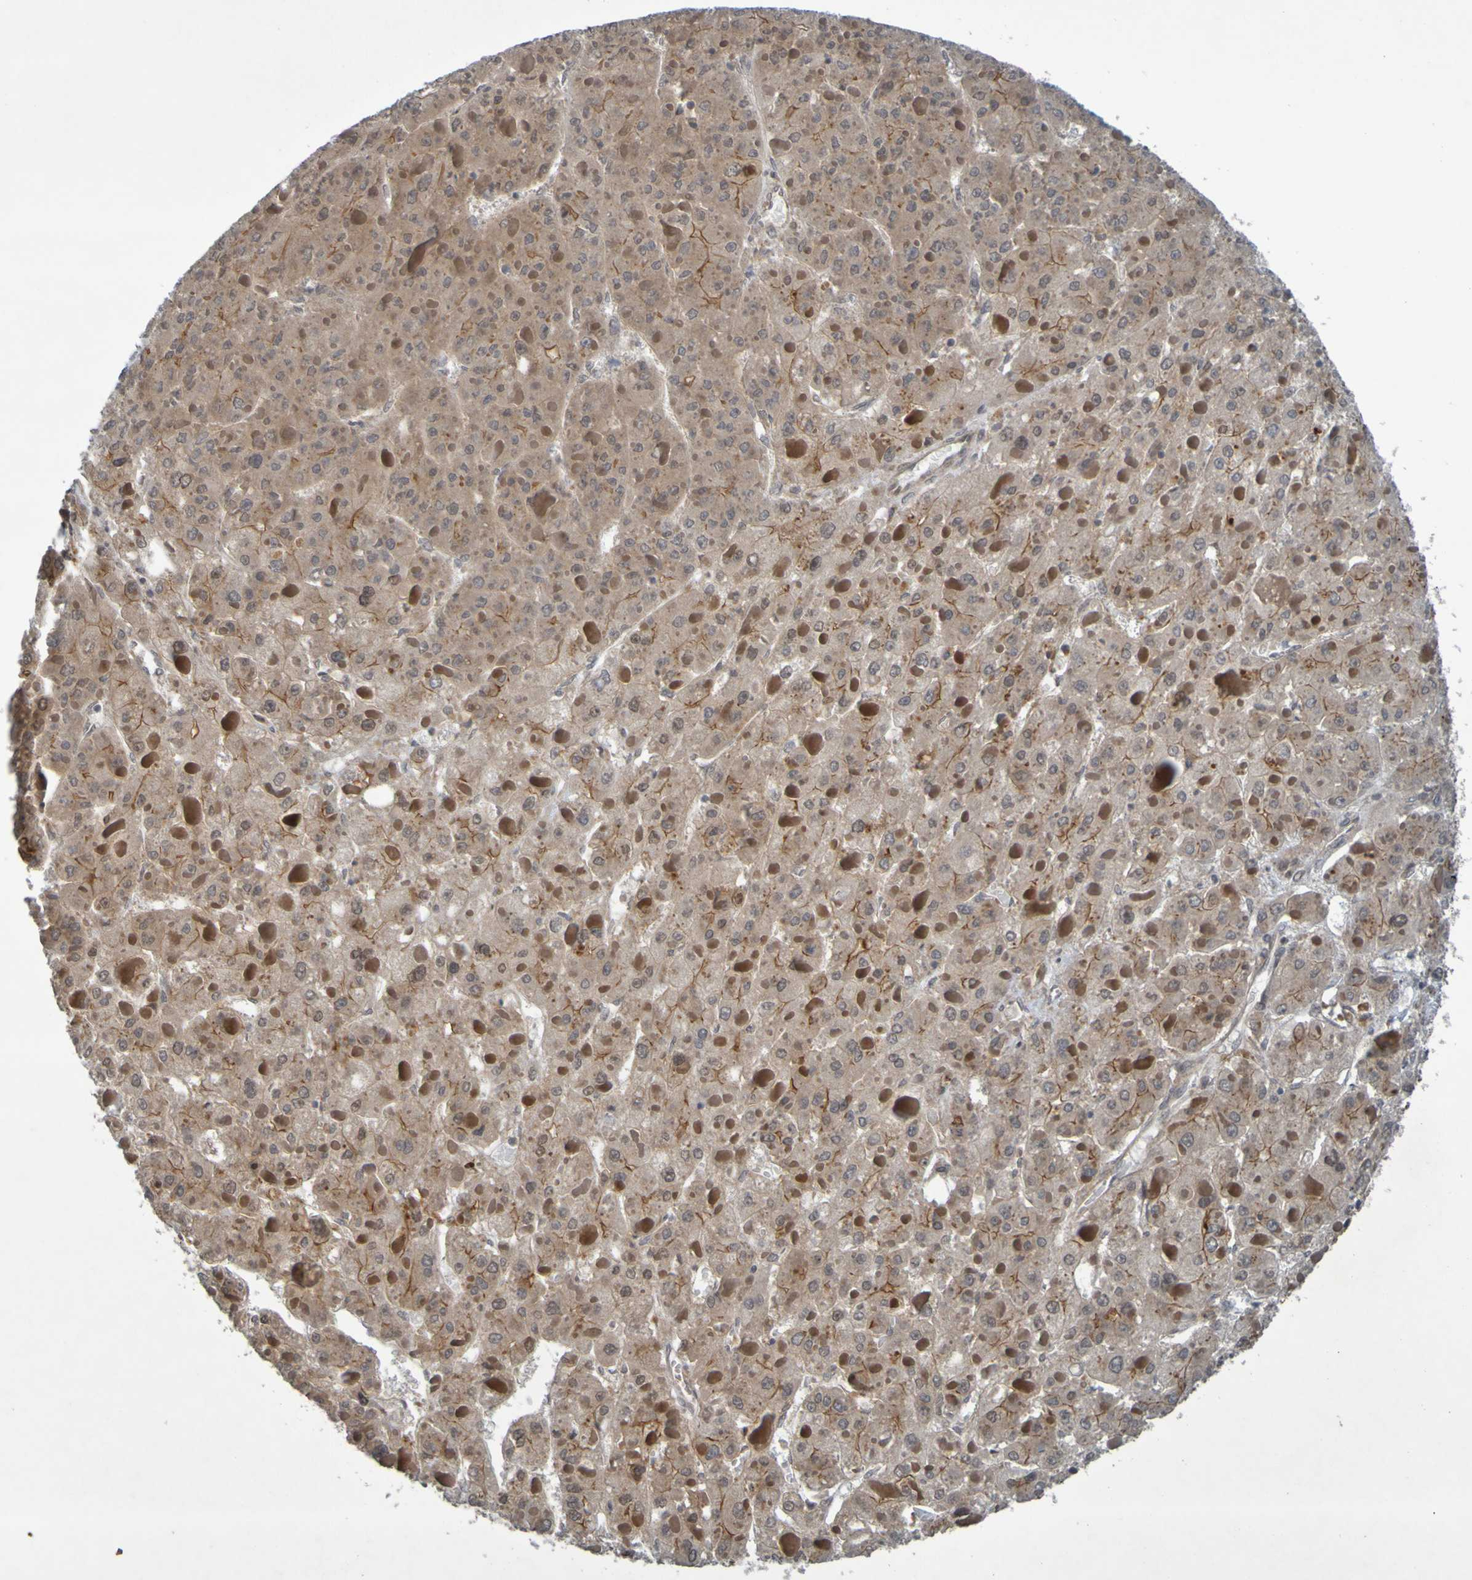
{"staining": {"intensity": "moderate", "quantity": ">75%", "location": "cytoplasmic/membranous"}, "tissue": "liver cancer", "cell_type": "Tumor cells", "image_type": "cancer", "snomed": [{"axis": "morphology", "description": "Carcinoma, Hepatocellular, NOS"}, {"axis": "topography", "description": "Liver"}], "caption": "Brown immunohistochemical staining in human liver hepatocellular carcinoma exhibits moderate cytoplasmic/membranous staining in about >75% of tumor cells.", "gene": "ARHGEF11", "patient": {"sex": "female", "age": 73}}